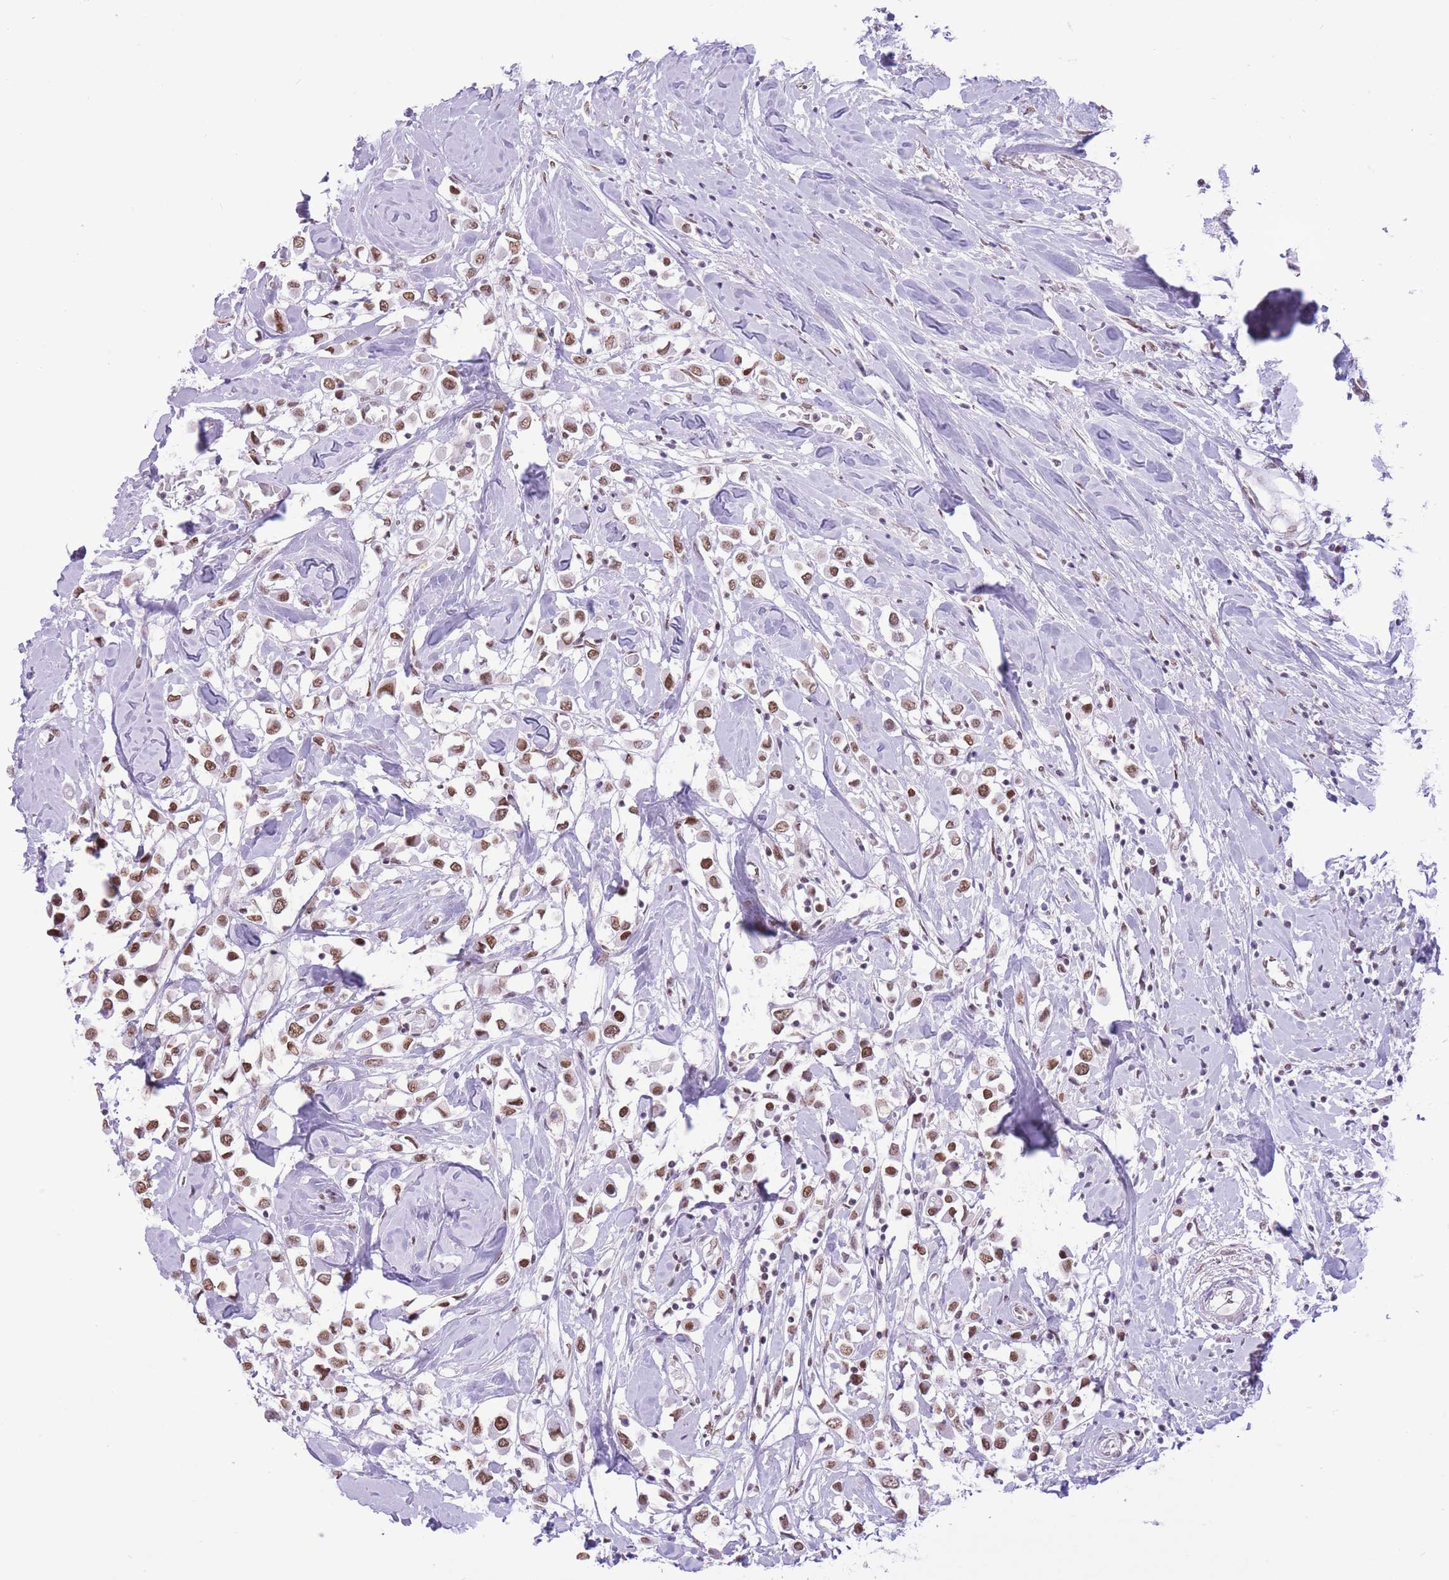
{"staining": {"intensity": "moderate", "quantity": ">75%", "location": "nuclear"}, "tissue": "breast cancer", "cell_type": "Tumor cells", "image_type": "cancer", "snomed": [{"axis": "morphology", "description": "Duct carcinoma"}, {"axis": "topography", "description": "Breast"}], "caption": "DAB (3,3'-diaminobenzidine) immunohistochemical staining of breast cancer reveals moderate nuclear protein positivity in approximately >75% of tumor cells.", "gene": "ZBED5", "patient": {"sex": "female", "age": 61}}